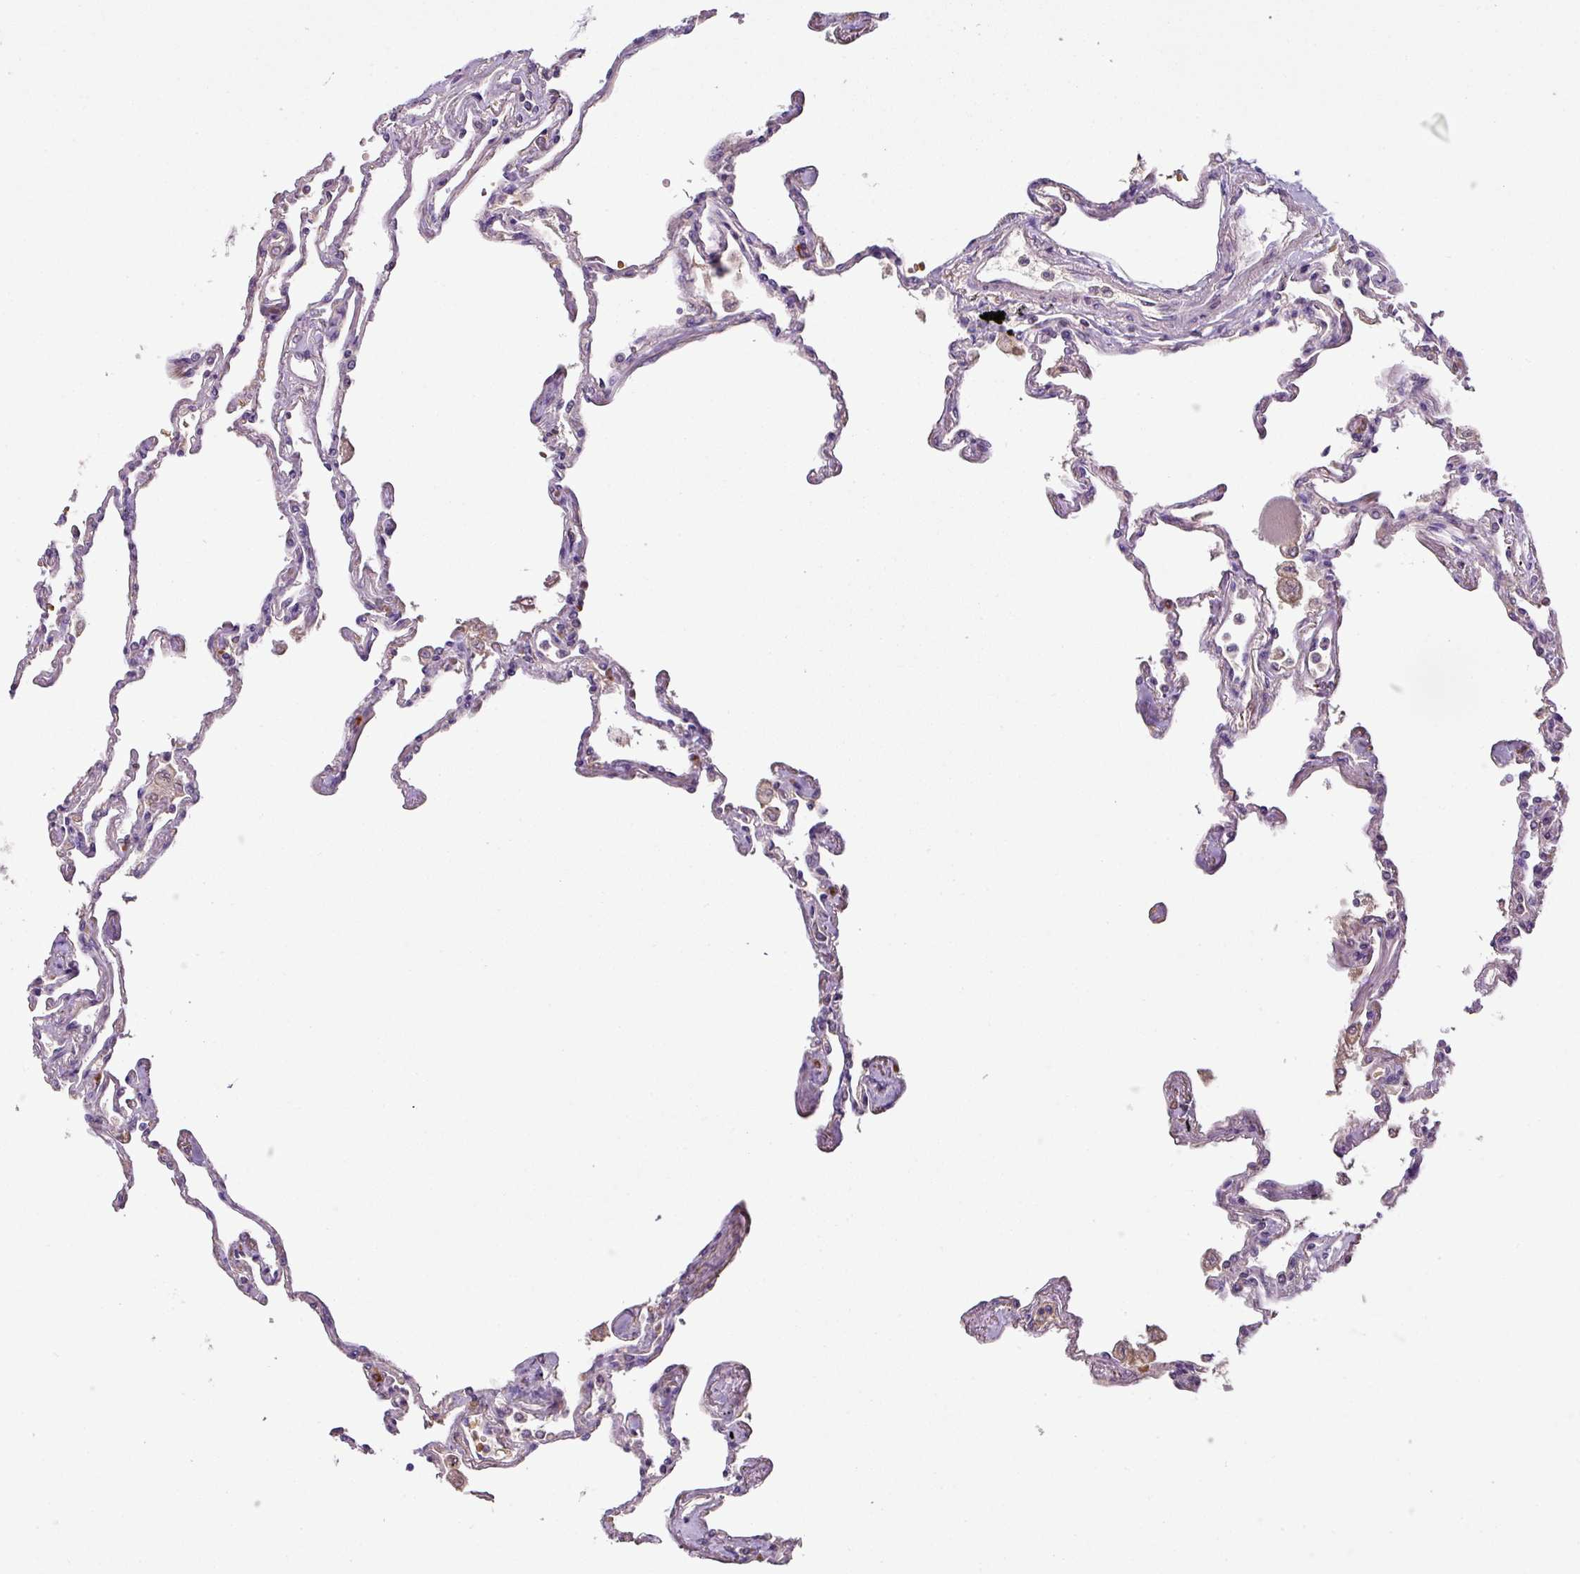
{"staining": {"intensity": "moderate", "quantity": "25%-75%", "location": "cytoplasmic/membranous"}, "tissue": "lung", "cell_type": "Alveolar cells", "image_type": "normal", "snomed": [{"axis": "morphology", "description": "Normal tissue, NOS"}, {"axis": "topography", "description": "Lung"}], "caption": "Protein expression analysis of normal human lung reveals moderate cytoplasmic/membranous positivity in approximately 25%-75% of alveolar cells.", "gene": "ZNF513", "patient": {"sex": "female", "age": 67}}